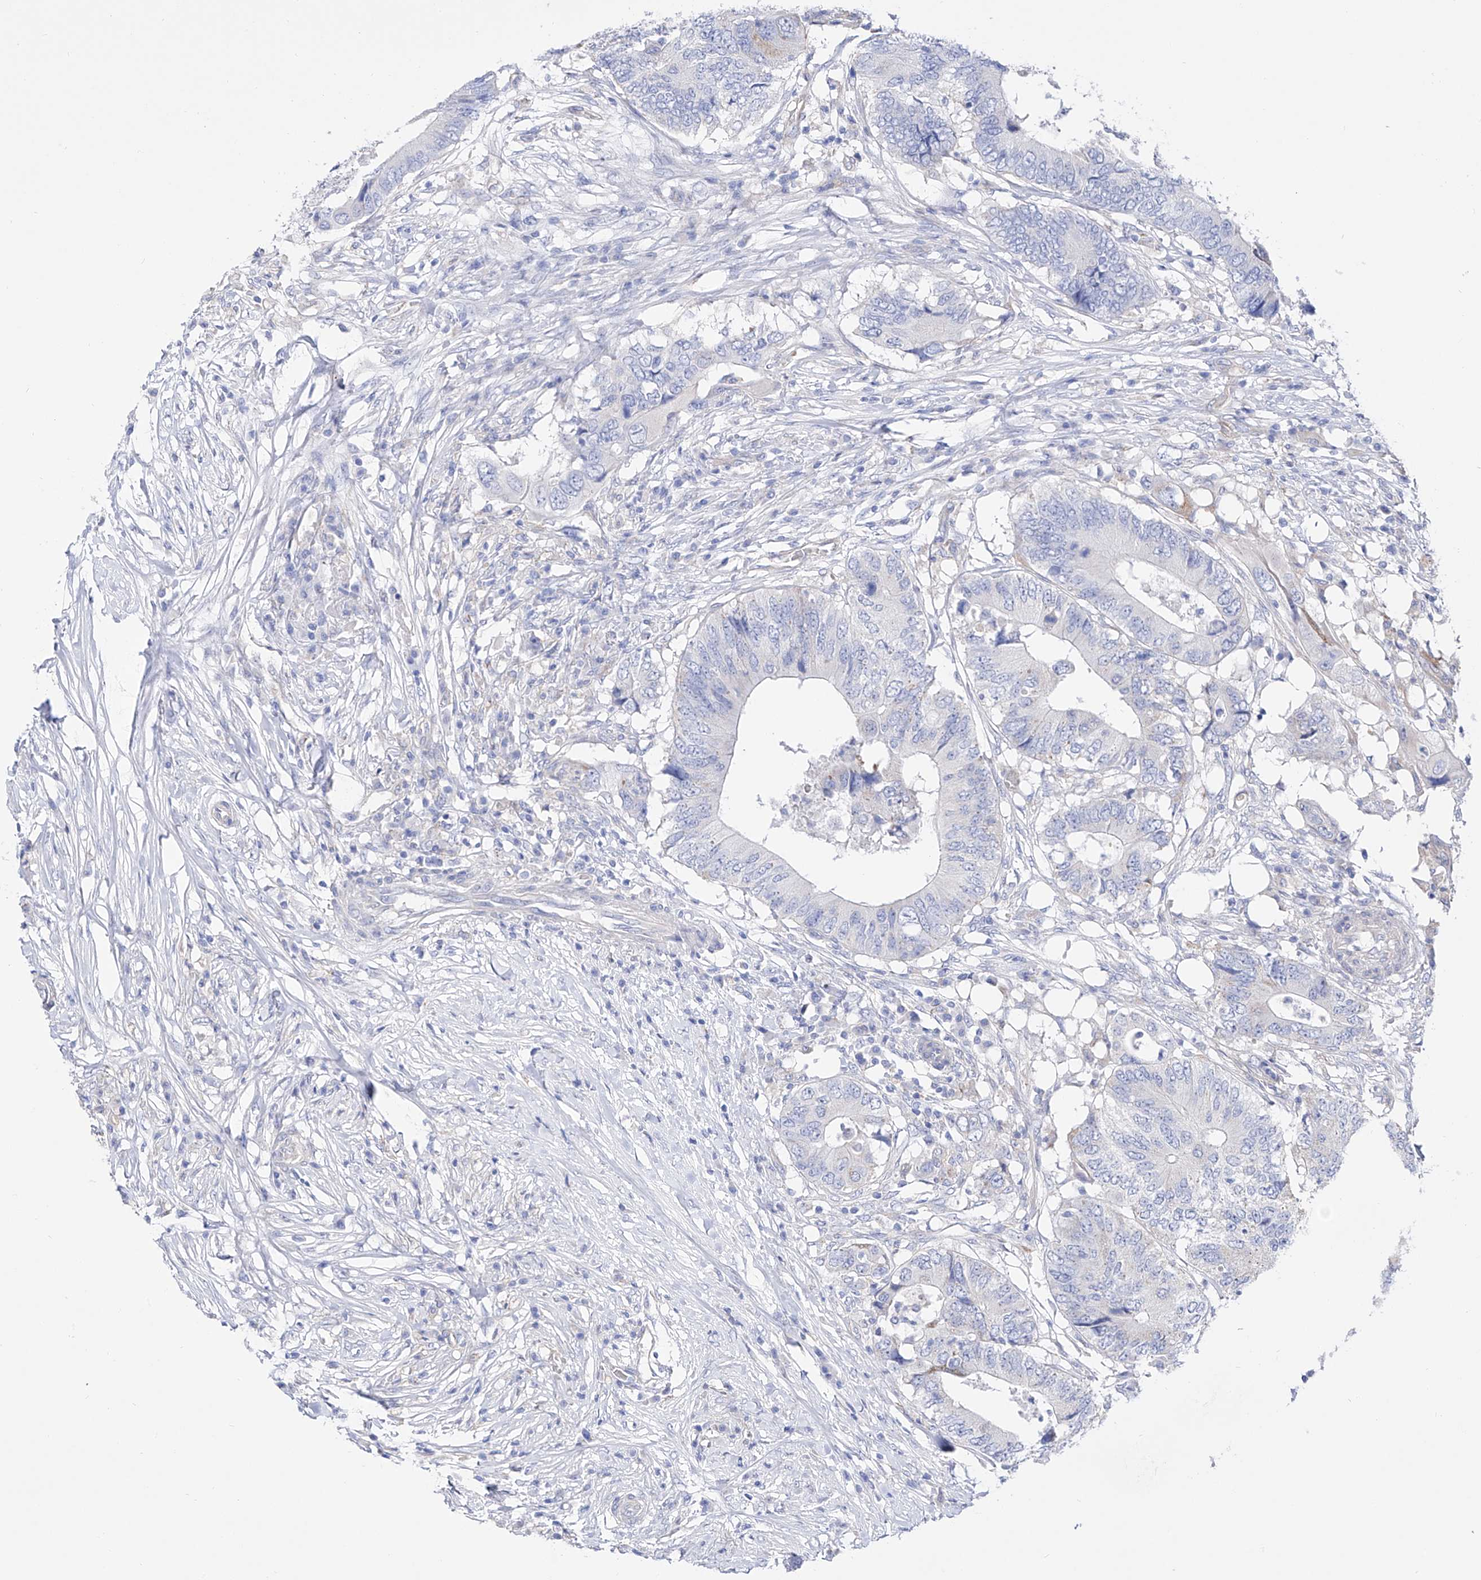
{"staining": {"intensity": "negative", "quantity": "none", "location": "none"}, "tissue": "colorectal cancer", "cell_type": "Tumor cells", "image_type": "cancer", "snomed": [{"axis": "morphology", "description": "Adenocarcinoma, NOS"}, {"axis": "topography", "description": "Colon"}], "caption": "Immunohistochemistry (IHC) of human adenocarcinoma (colorectal) shows no staining in tumor cells.", "gene": "ZNF653", "patient": {"sex": "male", "age": 71}}